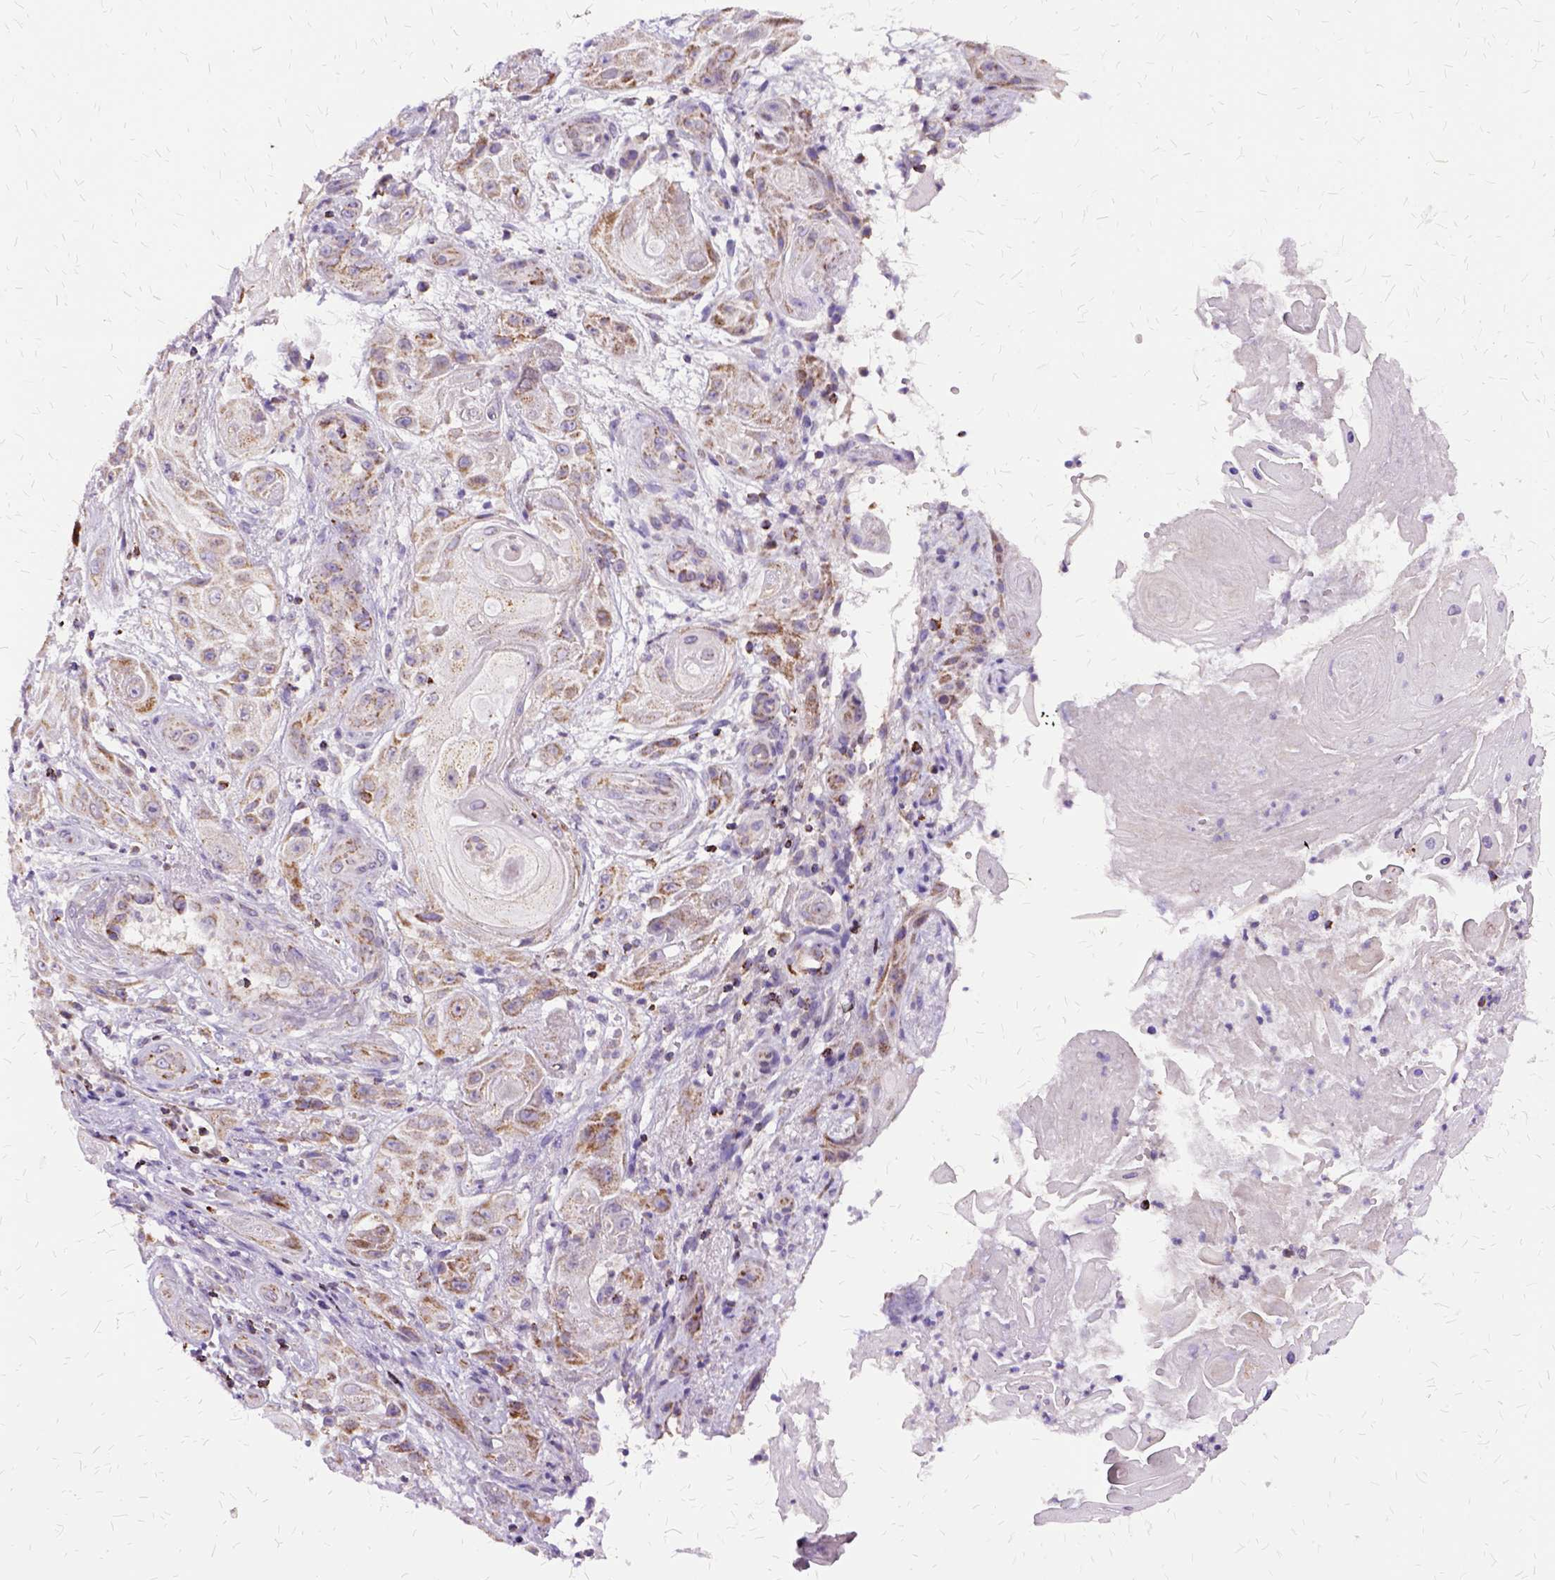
{"staining": {"intensity": "weak", "quantity": ">75%", "location": "cytoplasmic/membranous"}, "tissue": "skin cancer", "cell_type": "Tumor cells", "image_type": "cancer", "snomed": [{"axis": "morphology", "description": "Squamous cell carcinoma, NOS"}, {"axis": "topography", "description": "Skin"}], "caption": "Immunohistochemical staining of skin cancer exhibits weak cytoplasmic/membranous protein positivity in approximately >75% of tumor cells. The staining is performed using DAB (3,3'-diaminobenzidine) brown chromogen to label protein expression. The nuclei are counter-stained blue using hematoxylin.", "gene": "OXCT1", "patient": {"sex": "male", "age": 62}}